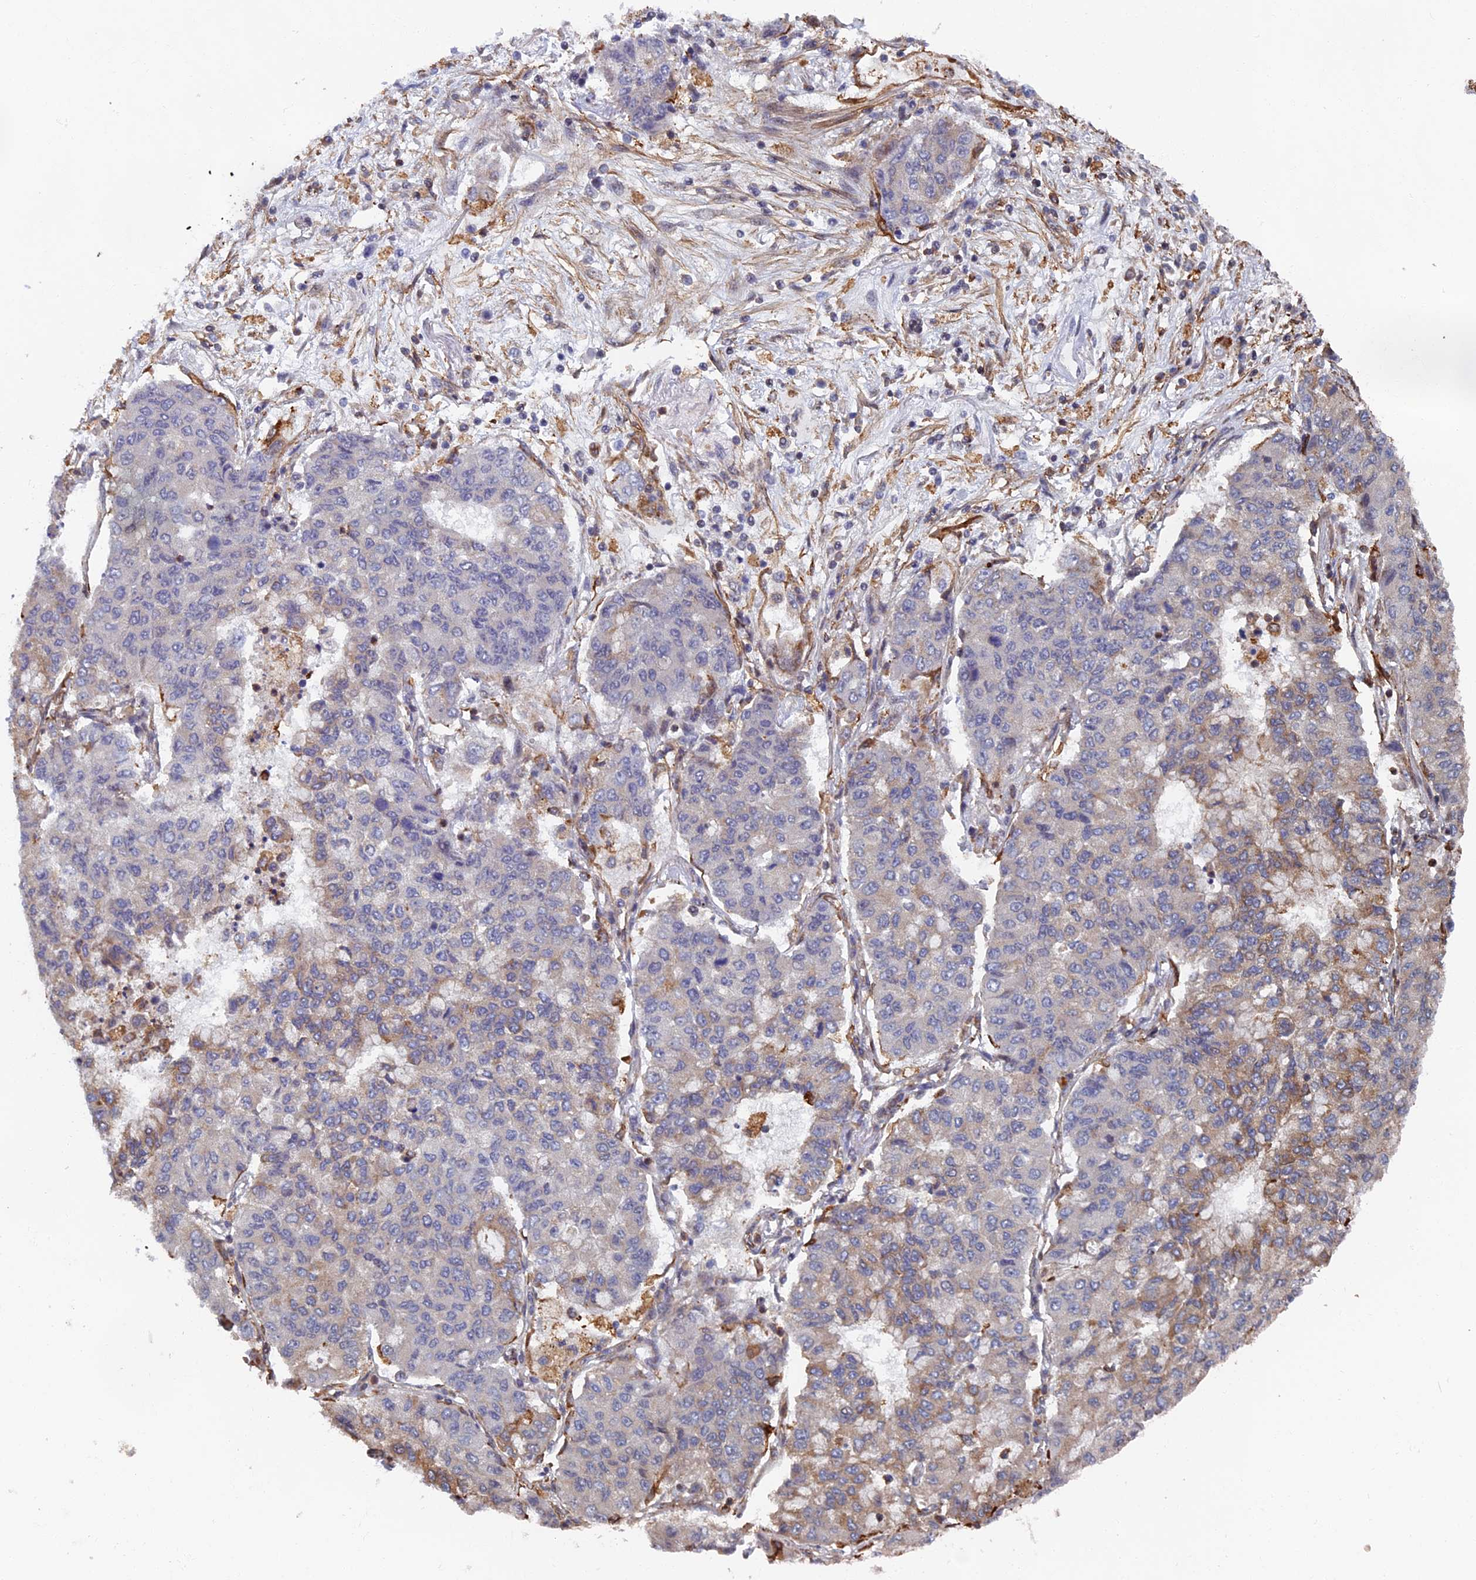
{"staining": {"intensity": "weak", "quantity": "<25%", "location": "cytoplasmic/membranous"}, "tissue": "lung cancer", "cell_type": "Tumor cells", "image_type": "cancer", "snomed": [{"axis": "morphology", "description": "Squamous cell carcinoma, NOS"}, {"axis": "topography", "description": "Lung"}], "caption": "The IHC histopathology image has no significant expression in tumor cells of lung squamous cell carcinoma tissue. The staining was performed using DAB (3,3'-diaminobenzidine) to visualize the protein expression in brown, while the nuclei were stained in blue with hematoxylin (Magnification: 20x).", "gene": "CTDP1", "patient": {"sex": "male", "age": 74}}